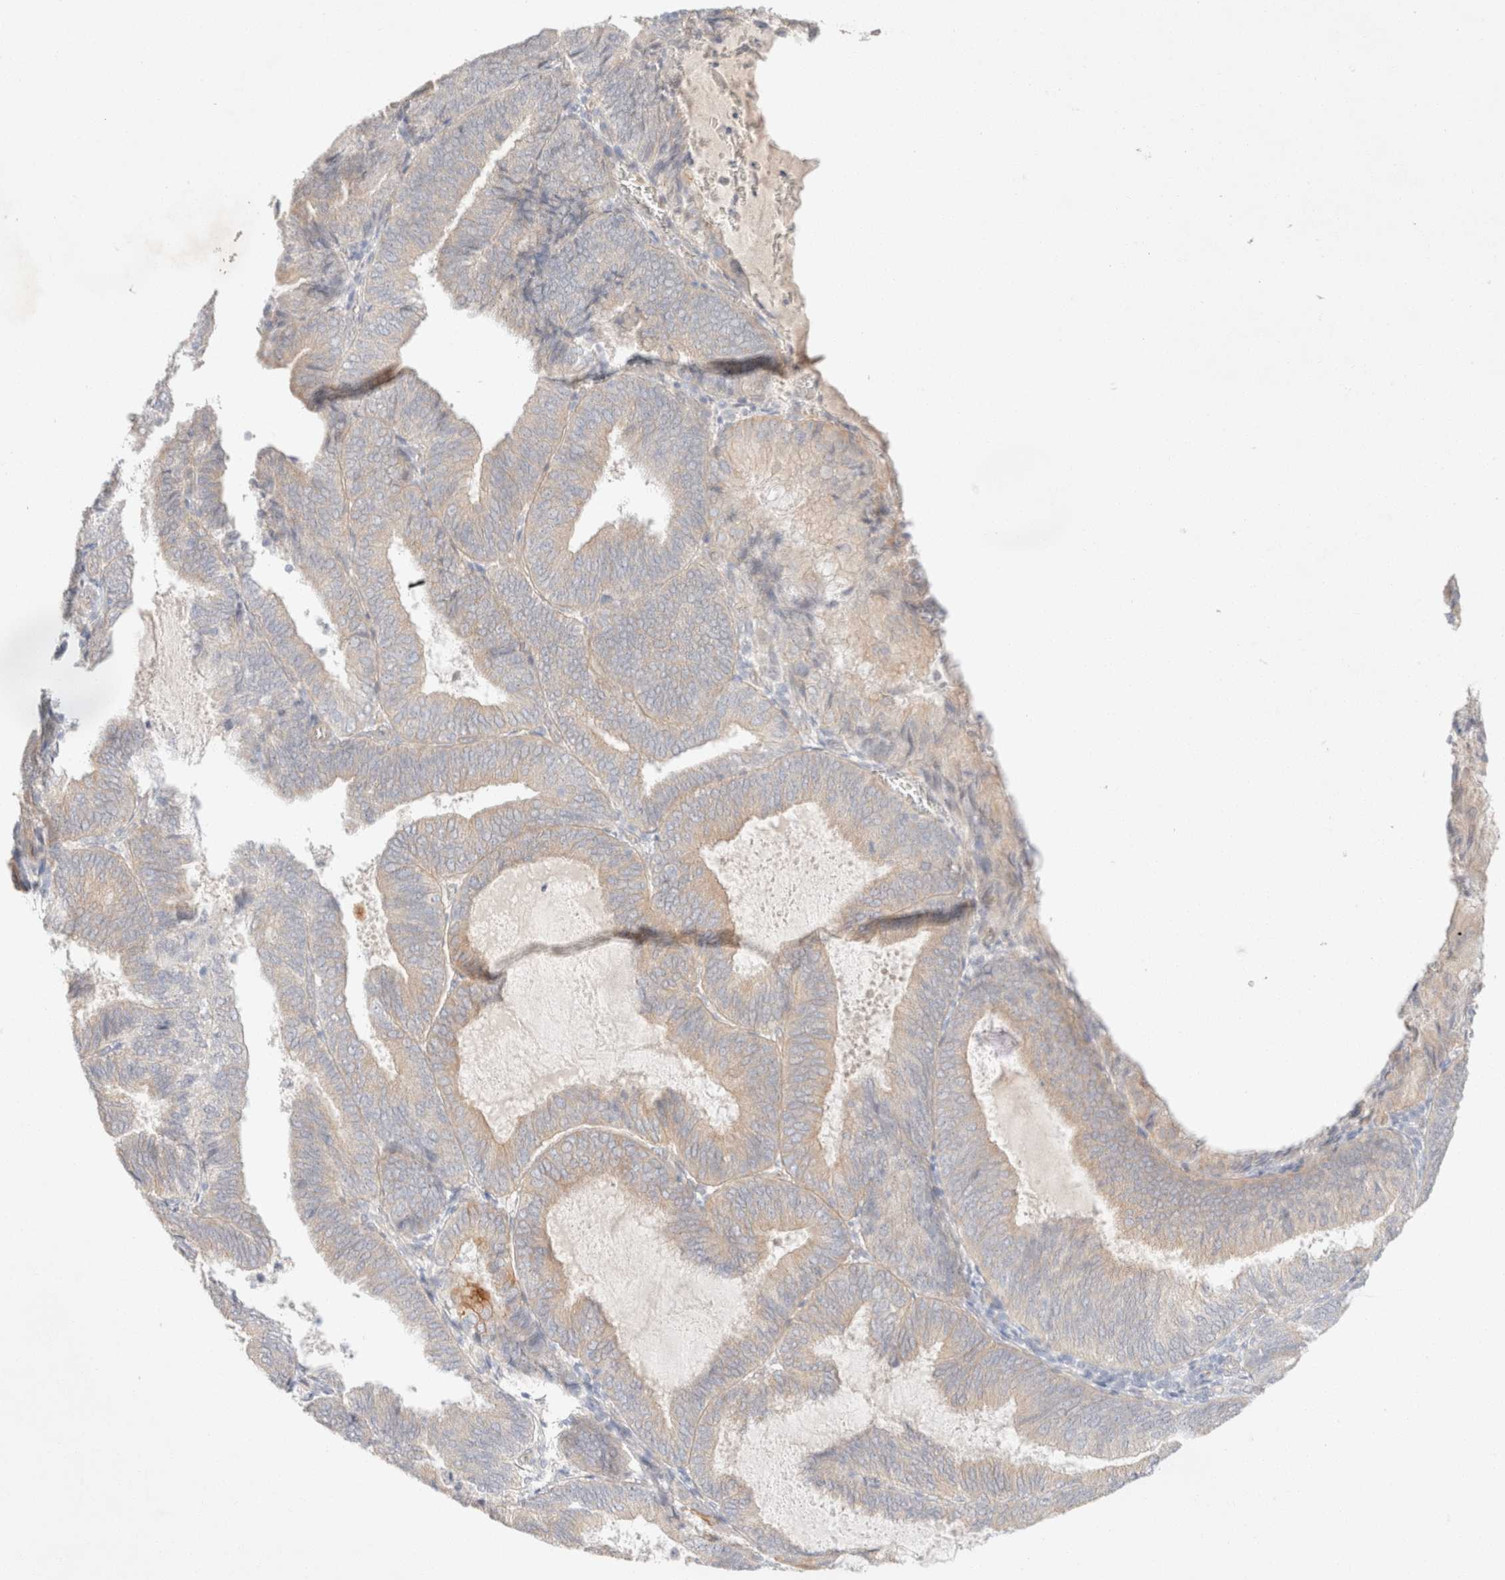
{"staining": {"intensity": "weak", "quantity": "<25%", "location": "cytoplasmic/membranous"}, "tissue": "endometrial cancer", "cell_type": "Tumor cells", "image_type": "cancer", "snomed": [{"axis": "morphology", "description": "Adenocarcinoma, NOS"}, {"axis": "topography", "description": "Endometrium"}], "caption": "The image exhibits no significant positivity in tumor cells of adenocarcinoma (endometrial). (DAB immunohistochemistry with hematoxylin counter stain).", "gene": "CSNK1E", "patient": {"sex": "female", "age": 81}}